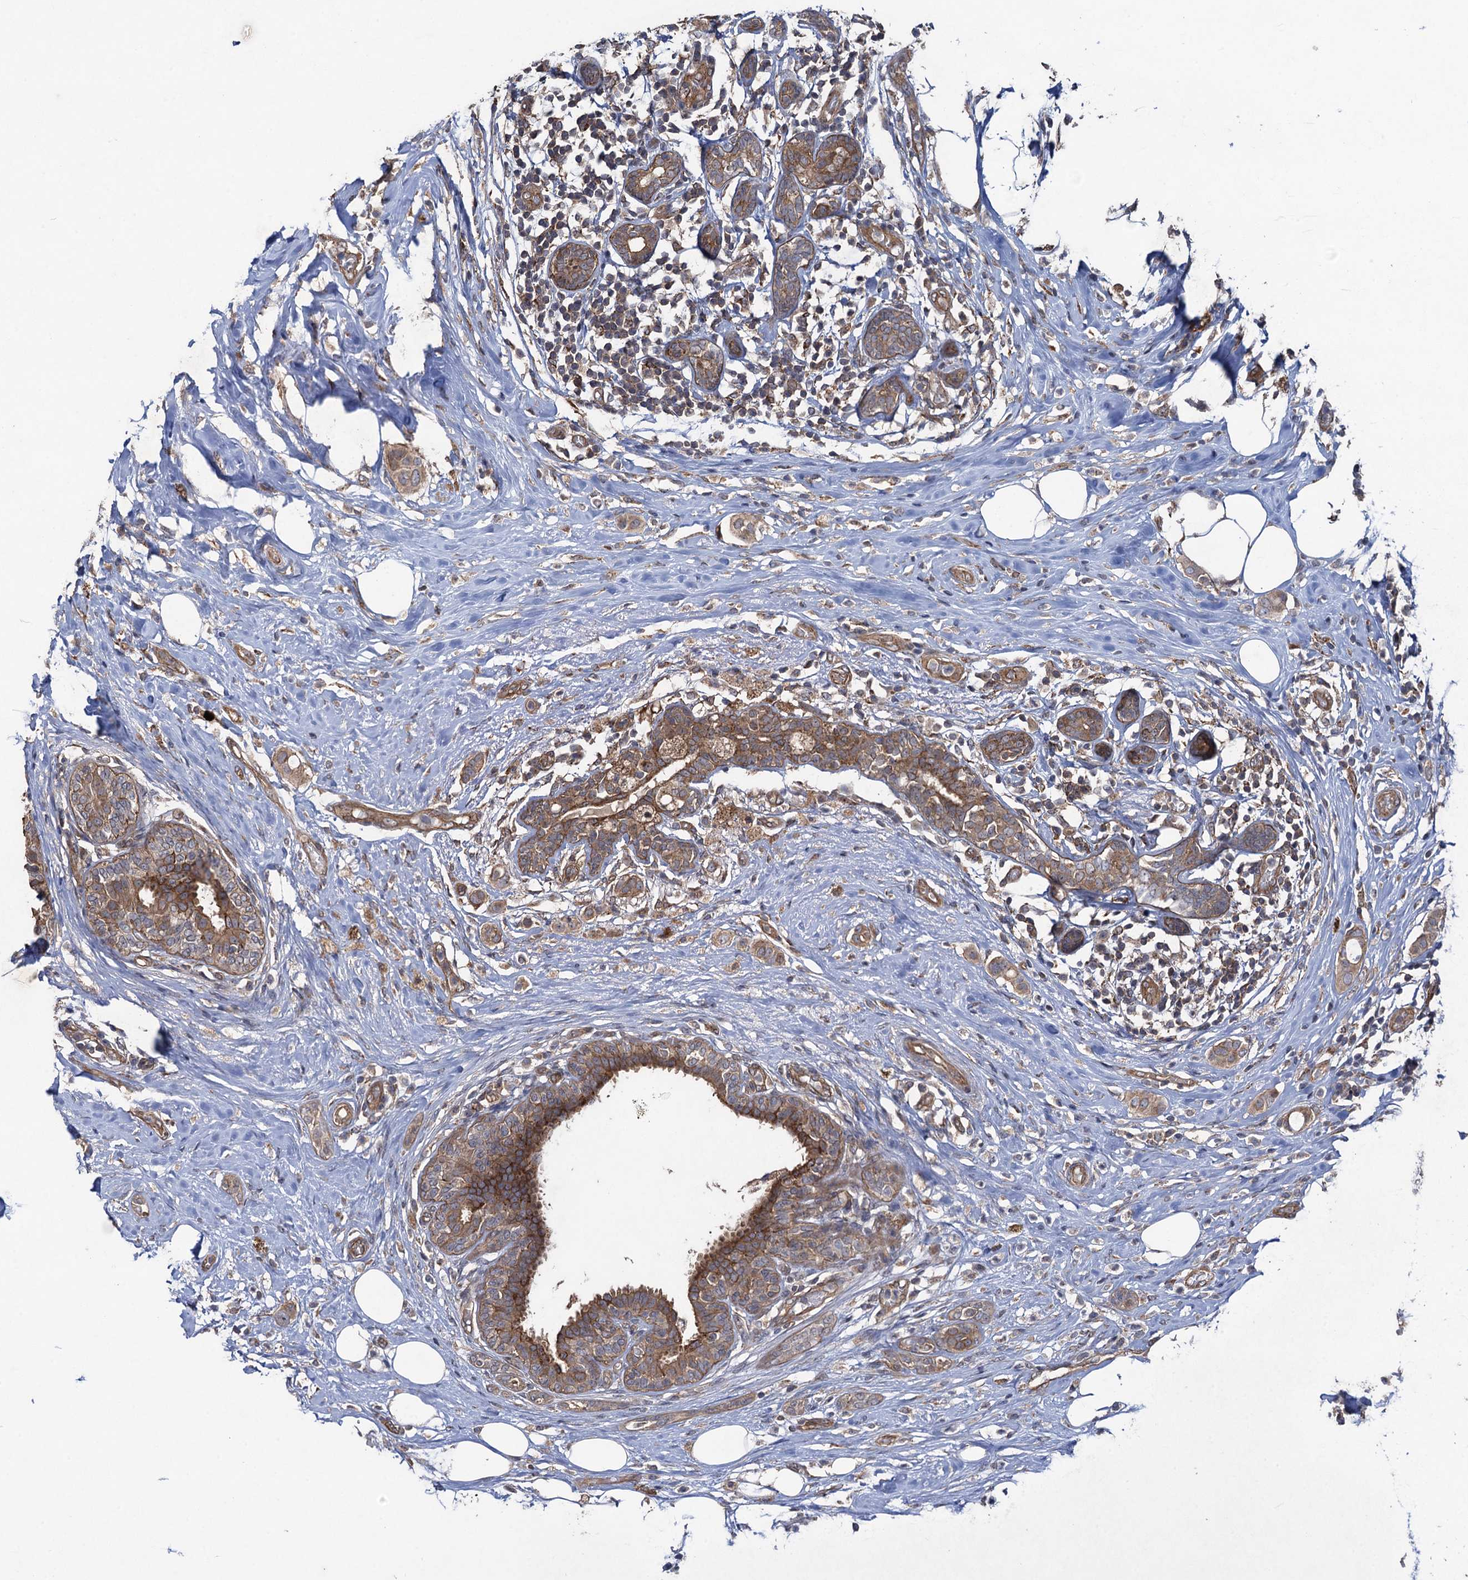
{"staining": {"intensity": "weak", "quantity": ">75%", "location": "cytoplasmic/membranous"}, "tissue": "breast cancer", "cell_type": "Tumor cells", "image_type": "cancer", "snomed": [{"axis": "morphology", "description": "Lobular carcinoma"}, {"axis": "topography", "description": "Breast"}], "caption": "Weak cytoplasmic/membranous expression for a protein is identified in about >75% of tumor cells of breast cancer using immunohistochemistry (IHC).", "gene": "HAUS1", "patient": {"sex": "female", "age": 51}}